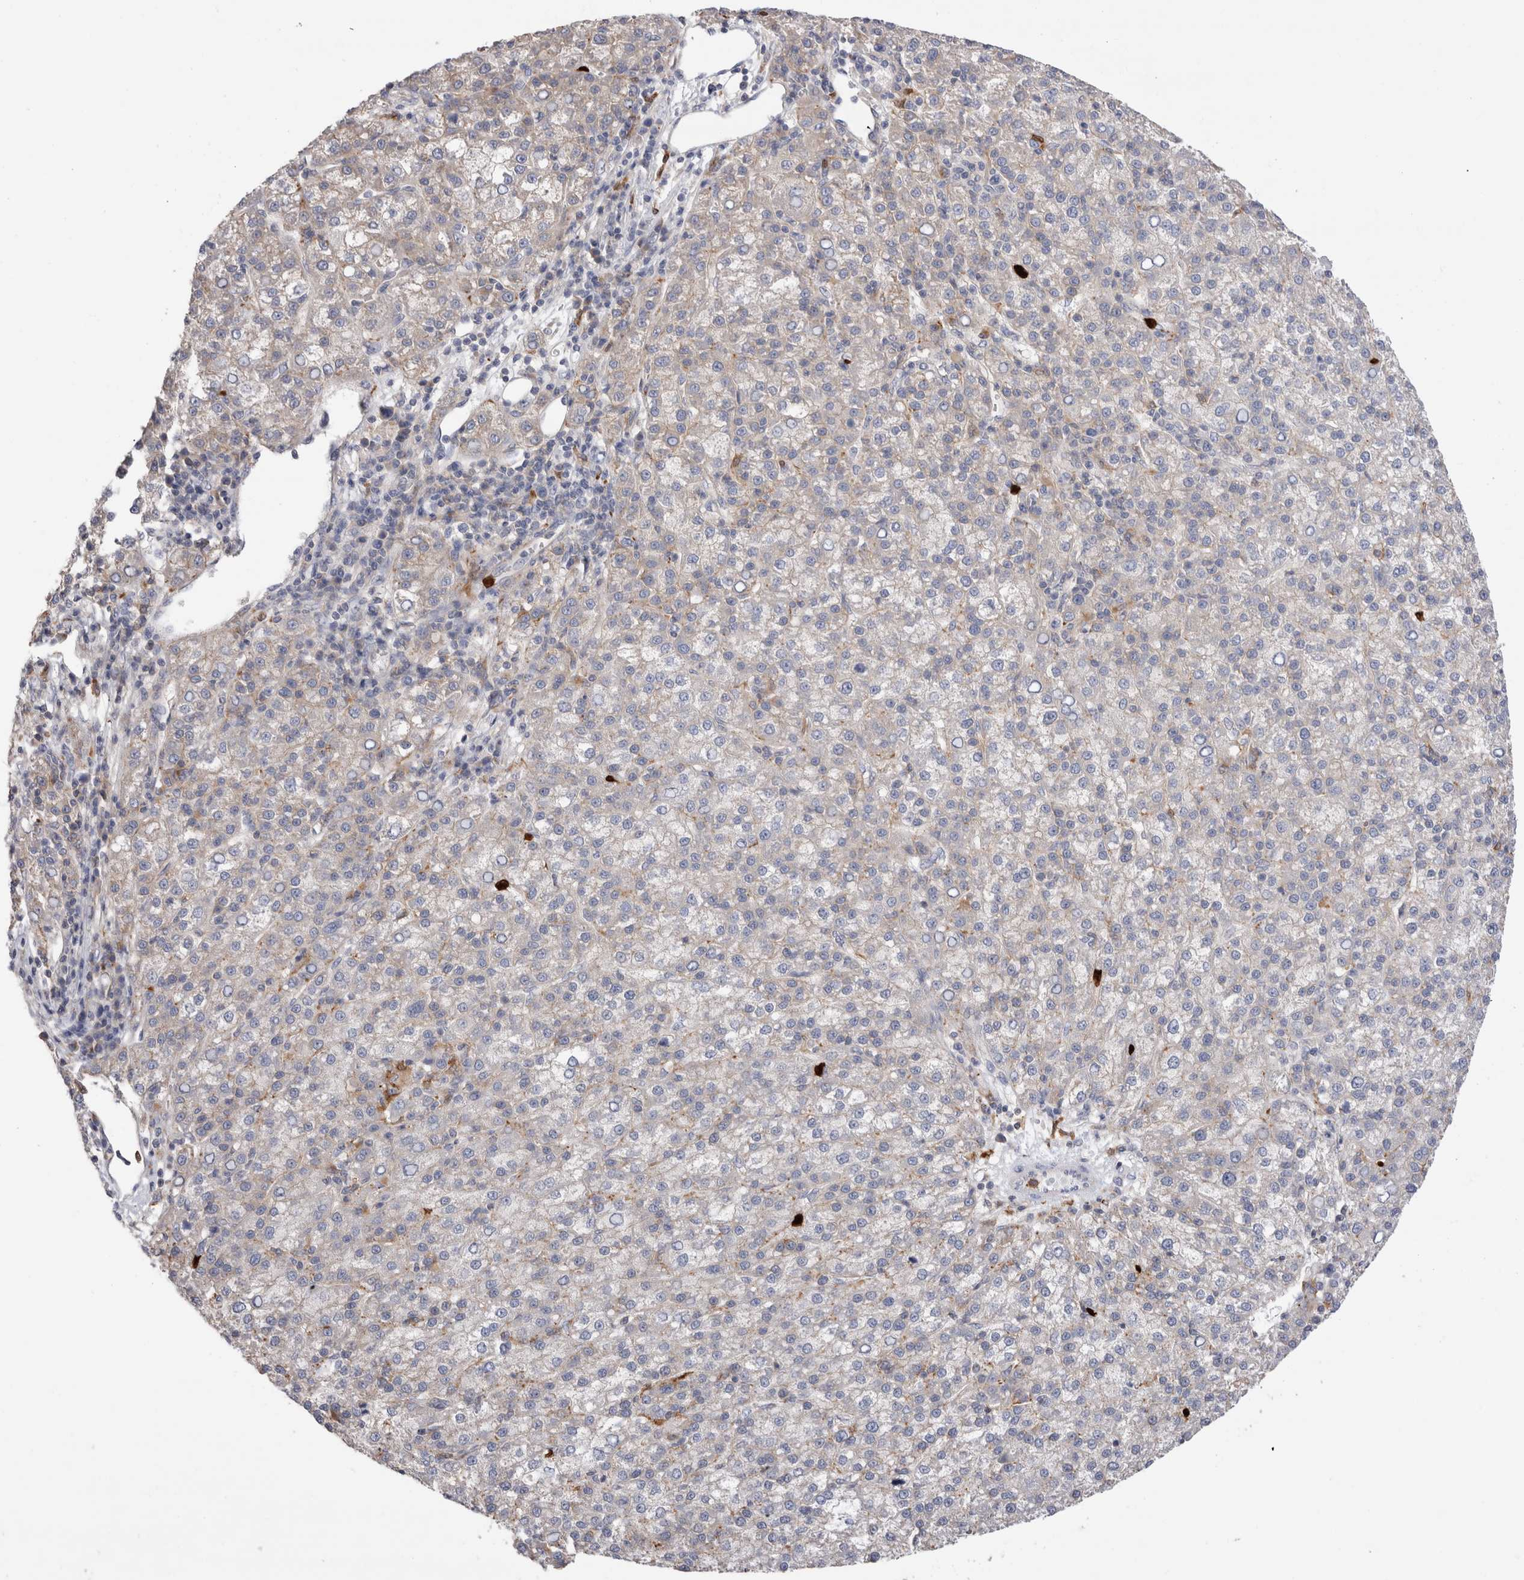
{"staining": {"intensity": "negative", "quantity": "none", "location": "none"}, "tissue": "liver cancer", "cell_type": "Tumor cells", "image_type": "cancer", "snomed": [{"axis": "morphology", "description": "Carcinoma, Hepatocellular, NOS"}, {"axis": "topography", "description": "Liver"}], "caption": "Photomicrograph shows no significant protein staining in tumor cells of liver cancer. Brightfield microscopy of immunohistochemistry (IHC) stained with DAB (brown) and hematoxylin (blue), captured at high magnification.", "gene": "NXT2", "patient": {"sex": "female", "age": 58}}